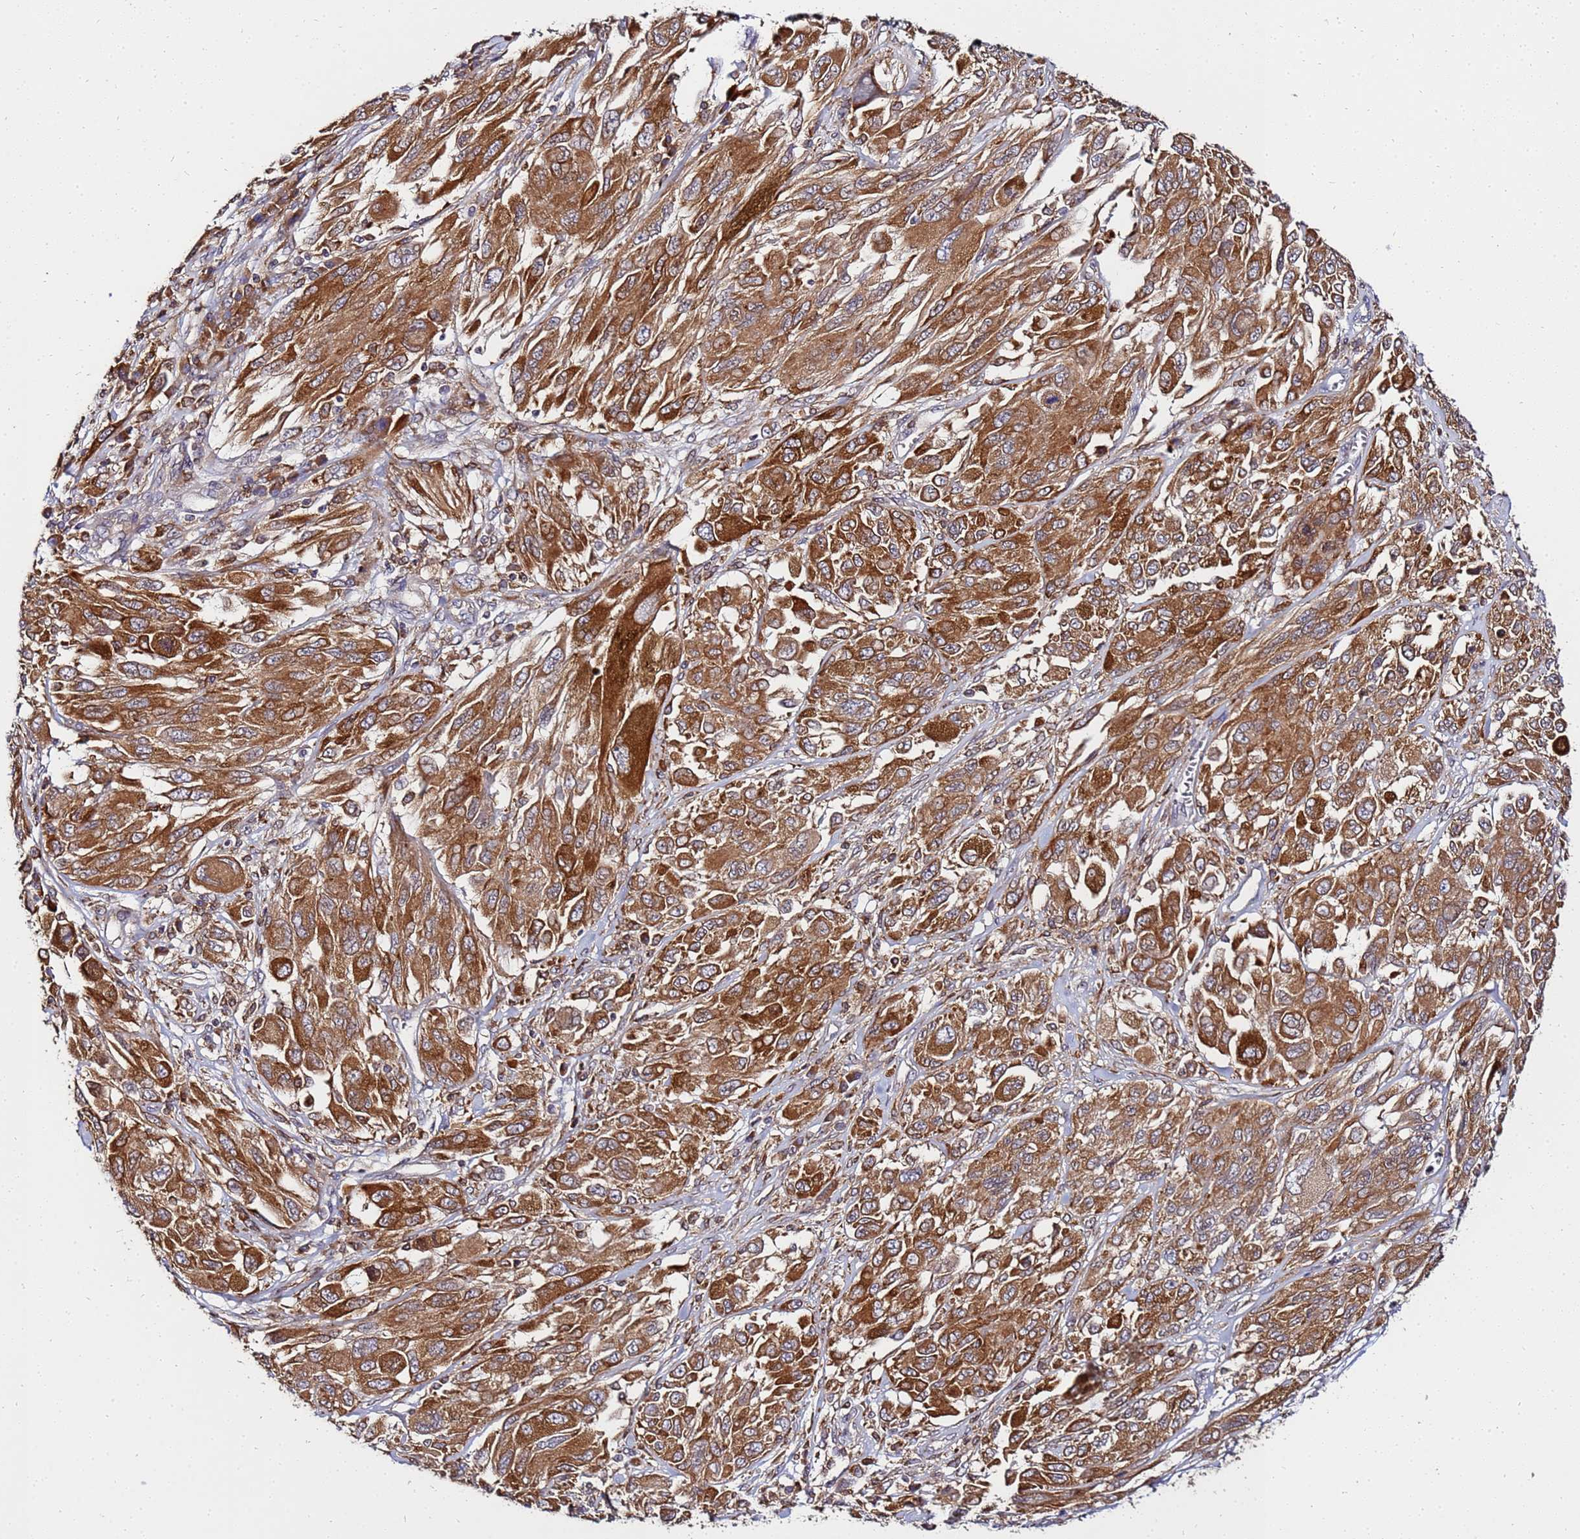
{"staining": {"intensity": "strong", "quantity": ">75%", "location": "cytoplasmic/membranous"}, "tissue": "melanoma", "cell_type": "Tumor cells", "image_type": "cancer", "snomed": [{"axis": "morphology", "description": "Malignant melanoma, NOS"}, {"axis": "topography", "description": "Skin"}], "caption": "Immunohistochemical staining of human melanoma demonstrates high levels of strong cytoplasmic/membranous staining in approximately >75% of tumor cells.", "gene": "ADPGK", "patient": {"sex": "female", "age": 91}}